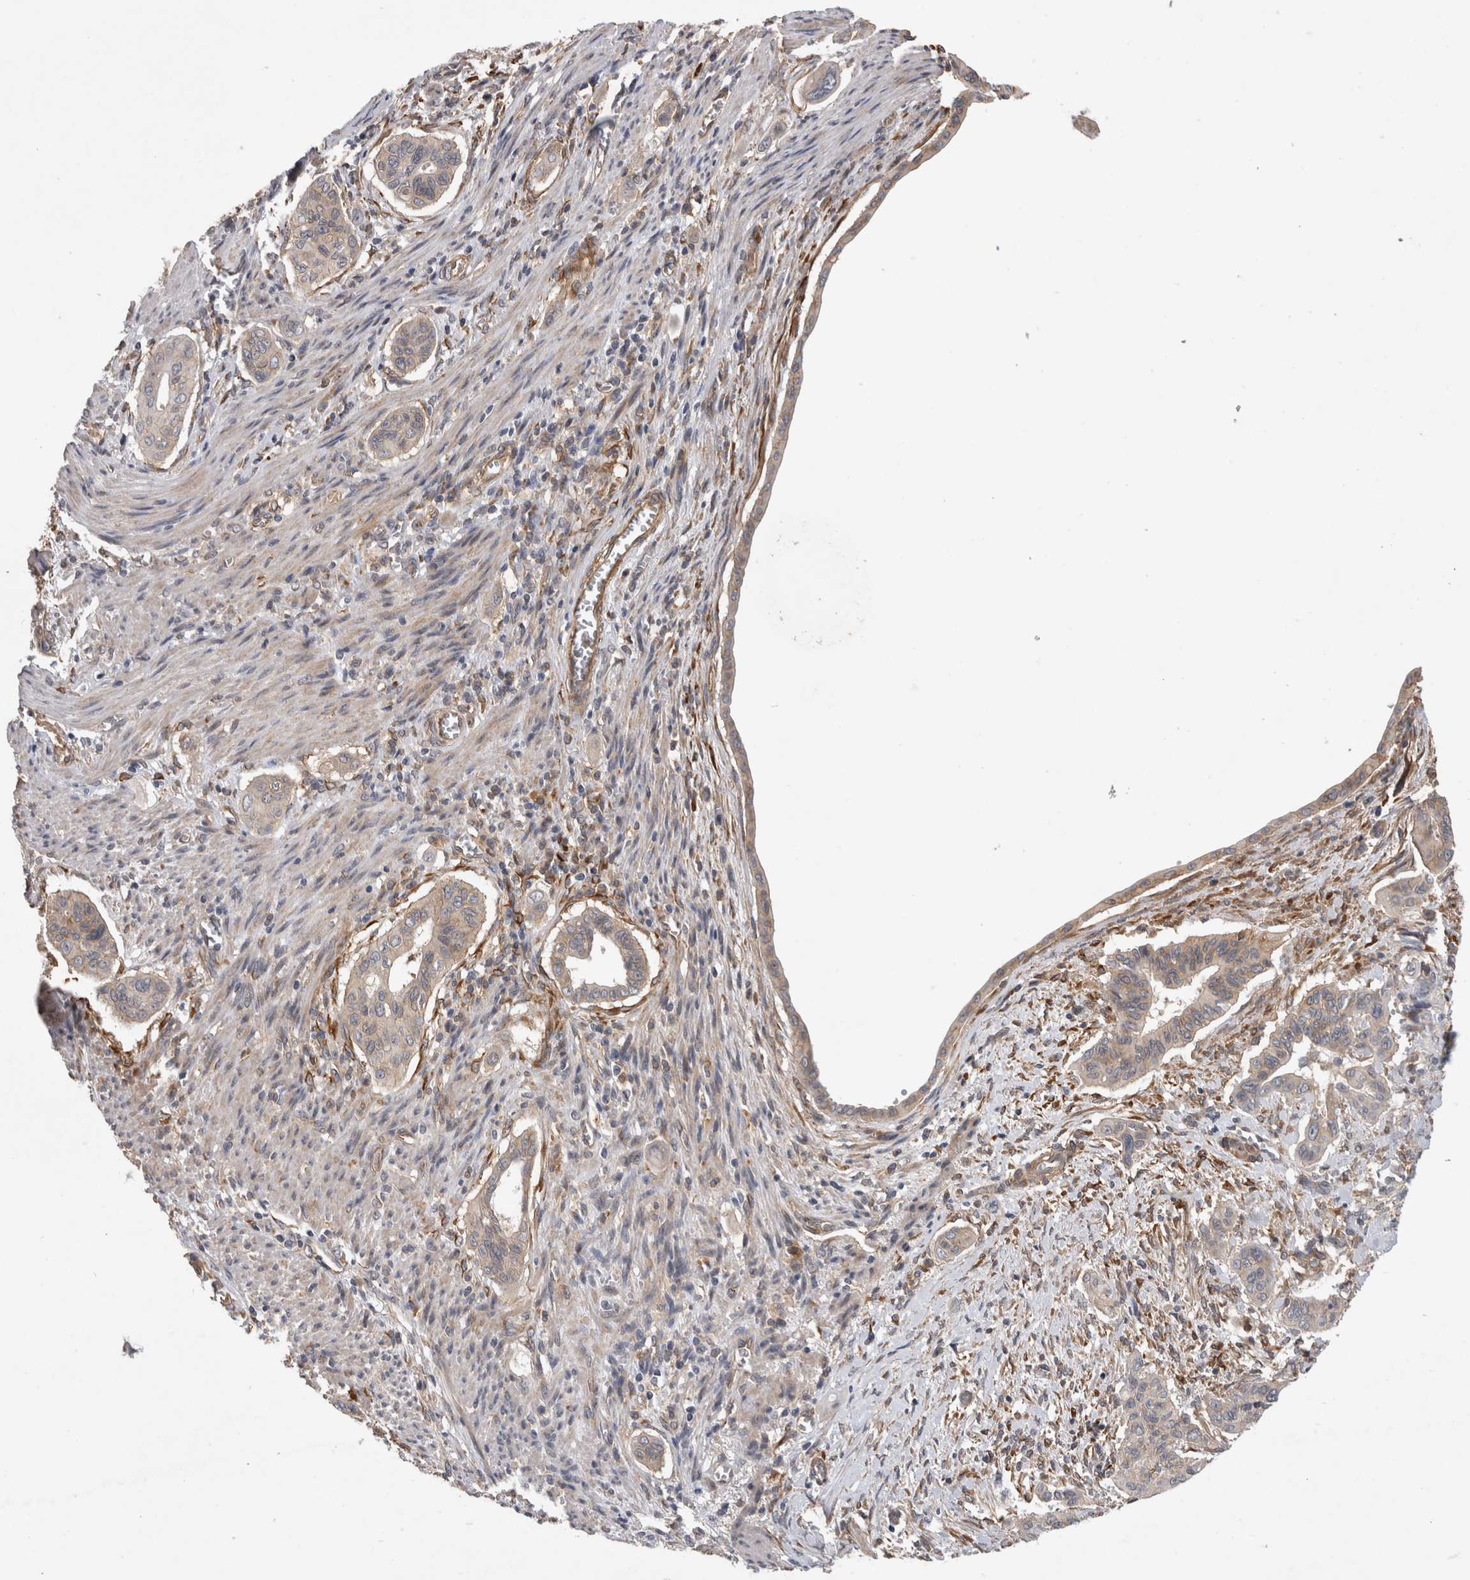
{"staining": {"intensity": "weak", "quantity": "25%-75%", "location": "cytoplasmic/membranous"}, "tissue": "pancreatic cancer", "cell_type": "Tumor cells", "image_type": "cancer", "snomed": [{"axis": "morphology", "description": "Adenocarcinoma, NOS"}, {"axis": "topography", "description": "Pancreas"}], "caption": "High-magnification brightfield microscopy of adenocarcinoma (pancreatic) stained with DAB (brown) and counterstained with hematoxylin (blue). tumor cells exhibit weak cytoplasmic/membranous staining is present in about25%-75% of cells.", "gene": "ANKFY1", "patient": {"sex": "male", "age": 77}}